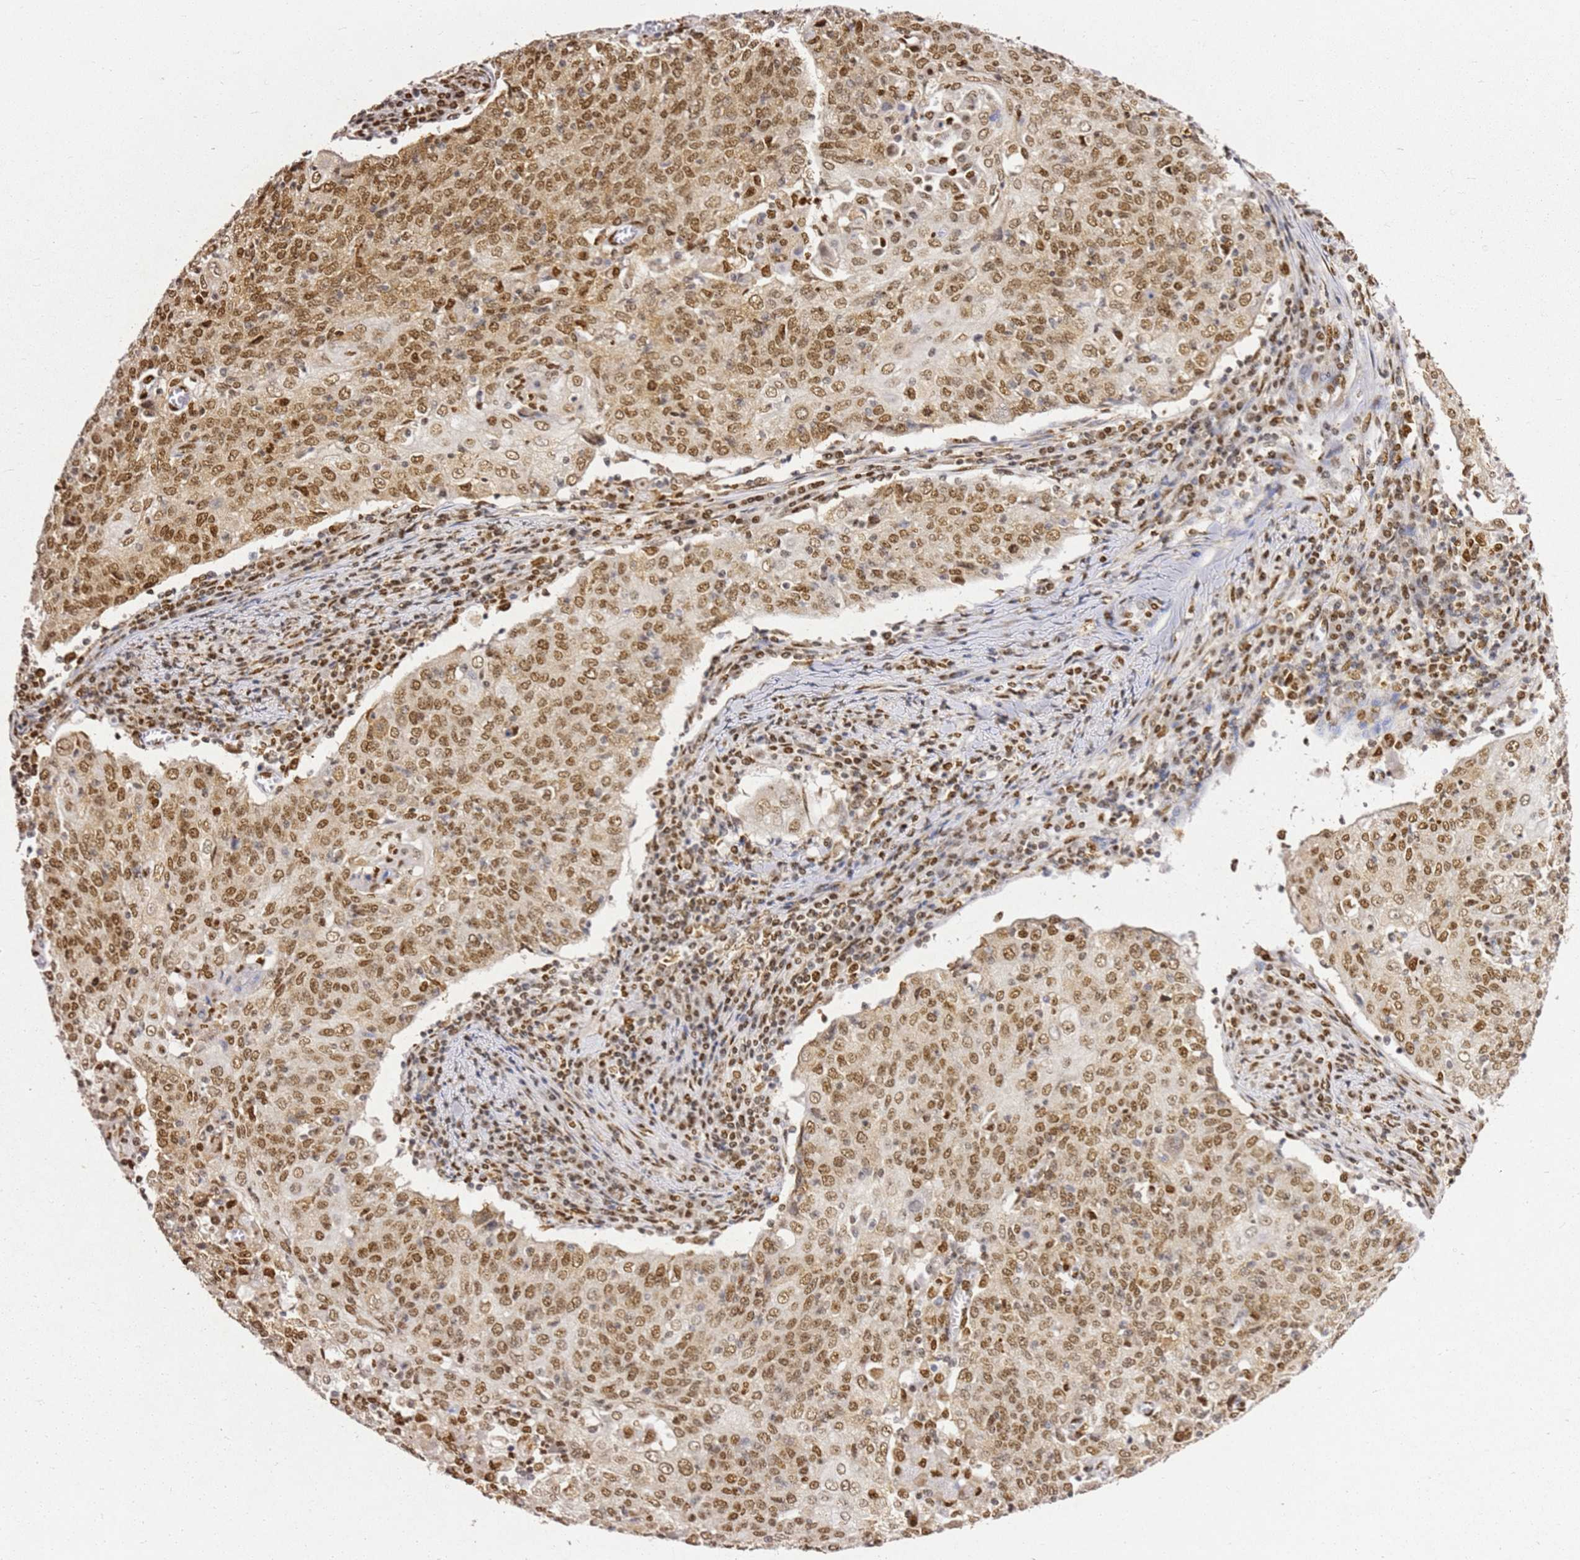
{"staining": {"intensity": "moderate", "quantity": ">75%", "location": "nuclear"}, "tissue": "cervical cancer", "cell_type": "Tumor cells", "image_type": "cancer", "snomed": [{"axis": "morphology", "description": "Squamous cell carcinoma, NOS"}, {"axis": "topography", "description": "Cervix"}], "caption": "Approximately >75% of tumor cells in human cervical cancer (squamous cell carcinoma) display moderate nuclear protein expression as visualized by brown immunohistochemical staining.", "gene": "APEX1", "patient": {"sex": "female", "age": 48}}